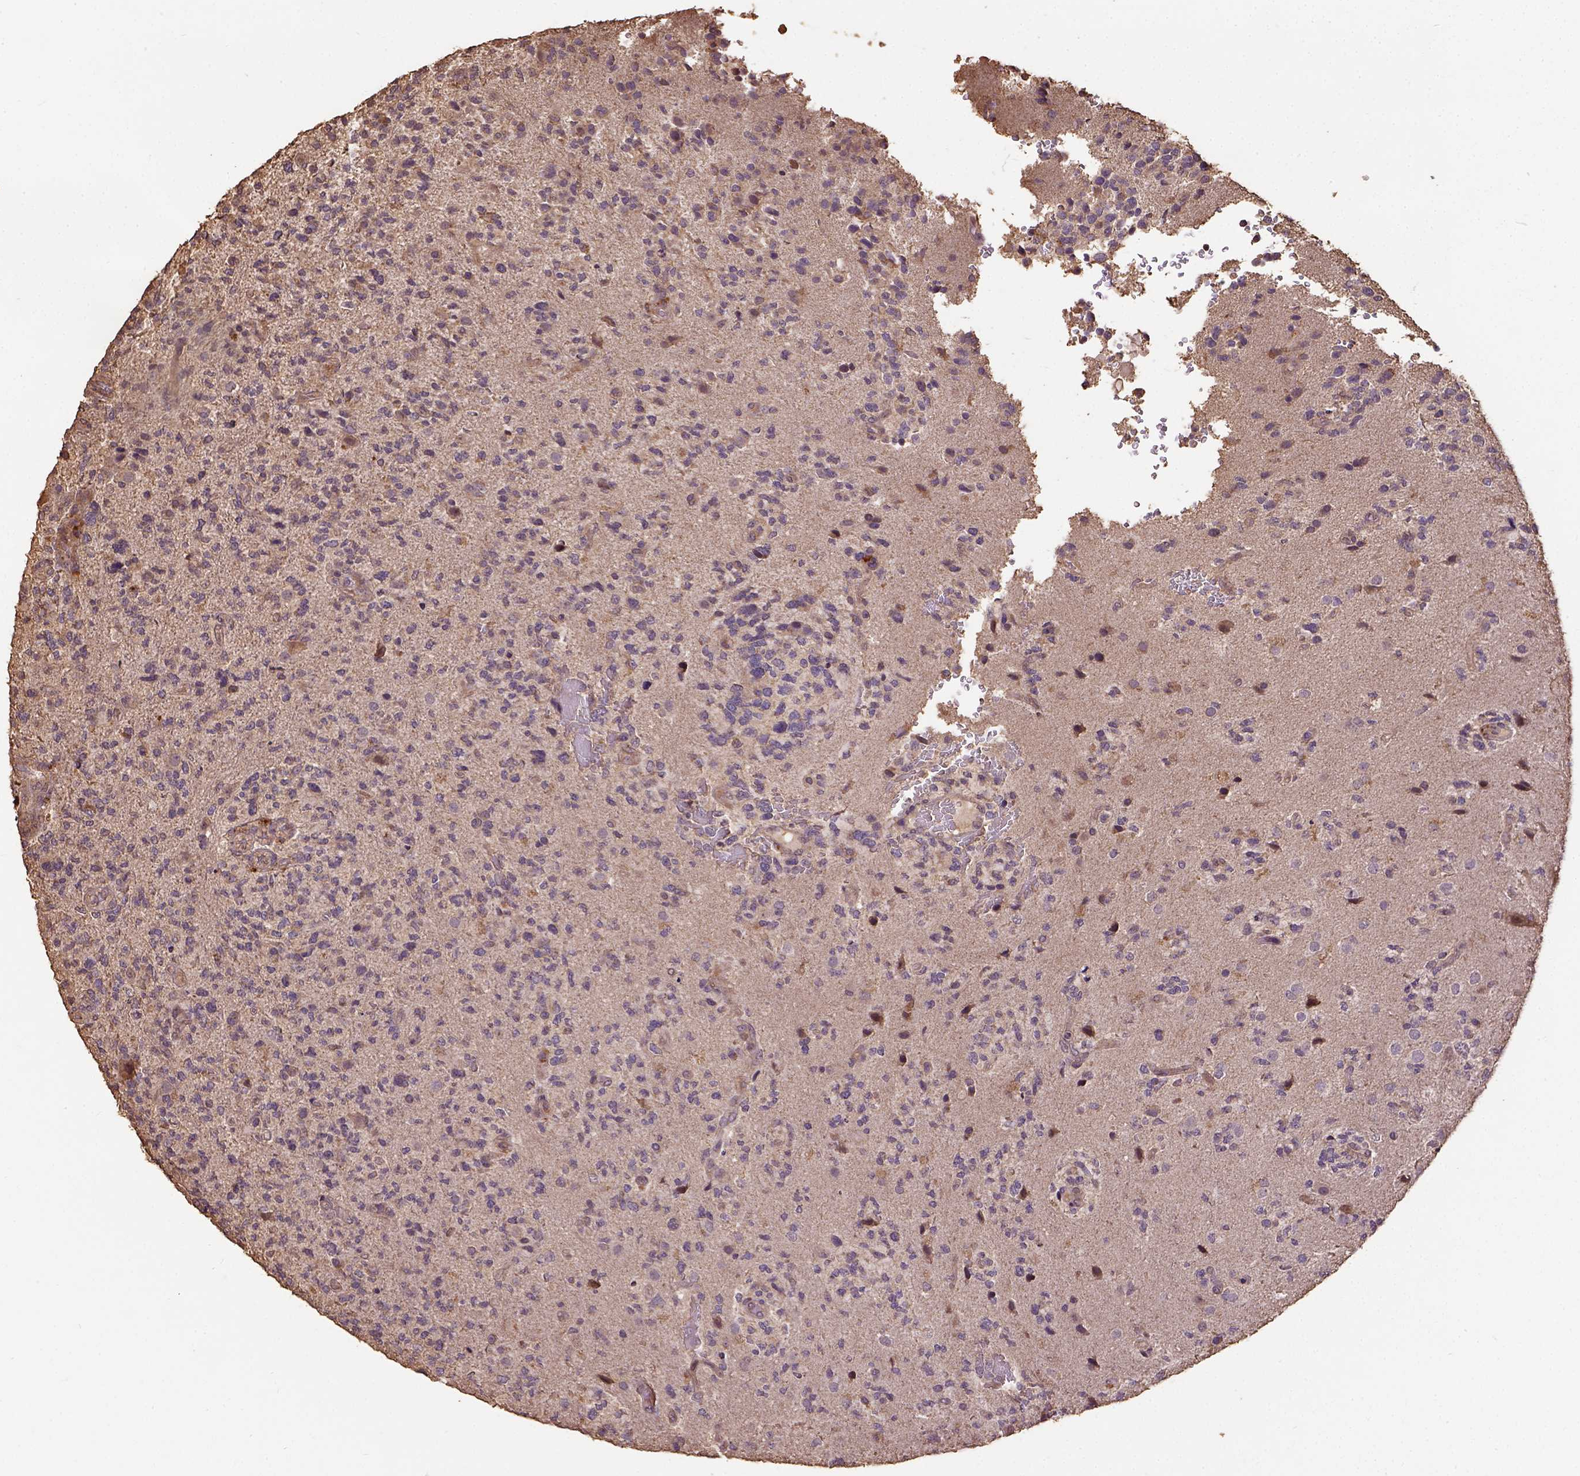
{"staining": {"intensity": "moderate", "quantity": "<25%", "location": "cytoplasmic/membranous"}, "tissue": "glioma", "cell_type": "Tumor cells", "image_type": "cancer", "snomed": [{"axis": "morphology", "description": "Glioma, malignant, High grade"}, {"axis": "topography", "description": "Brain"}], "caption": "Tumor cells show low levels of moderate cytoplasmic/membranous positivity in about <25% of cells in glioma.", "gene": "ATP1B3", "patient": {"sex": "female", "age": 71}}